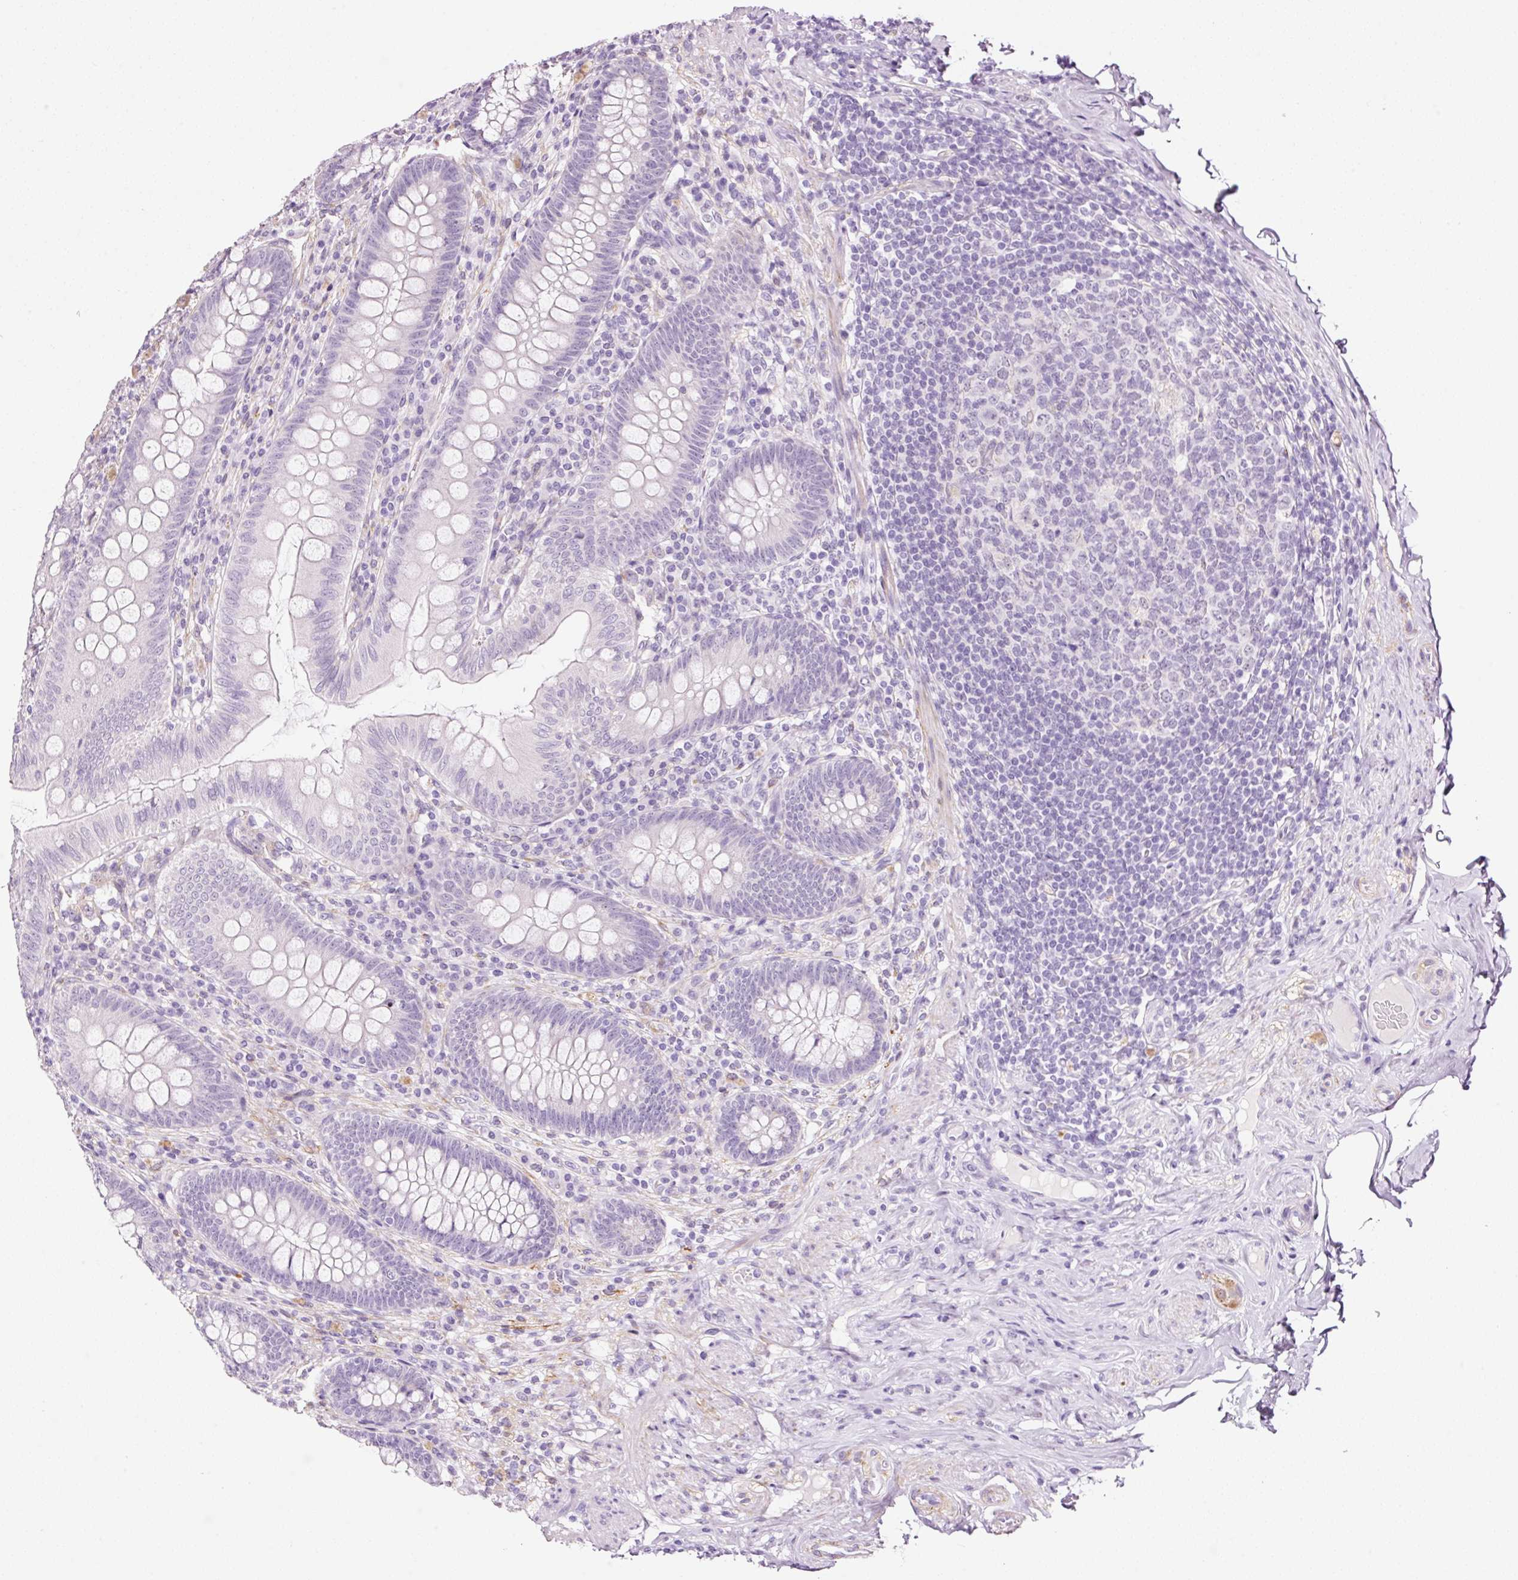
{"staining": {"intensity": "negative", "quantity": "none", "location": "none"}, "tissue": "appendix", "cell_type": "Glandular cells", "image_type": "normal", "snomed": [{"axis": "morphology", "description": "Normal tissue, NOS"}, {"axis": "topography", "description": "Appendix"}], "caption": "Immunohistochemistry histopathology image of normal appendix stained for a protein (brown), which shows no positivity in glandular cells.", "gene": "RTF2", "patient": {"sex": "male", "age": 71}}